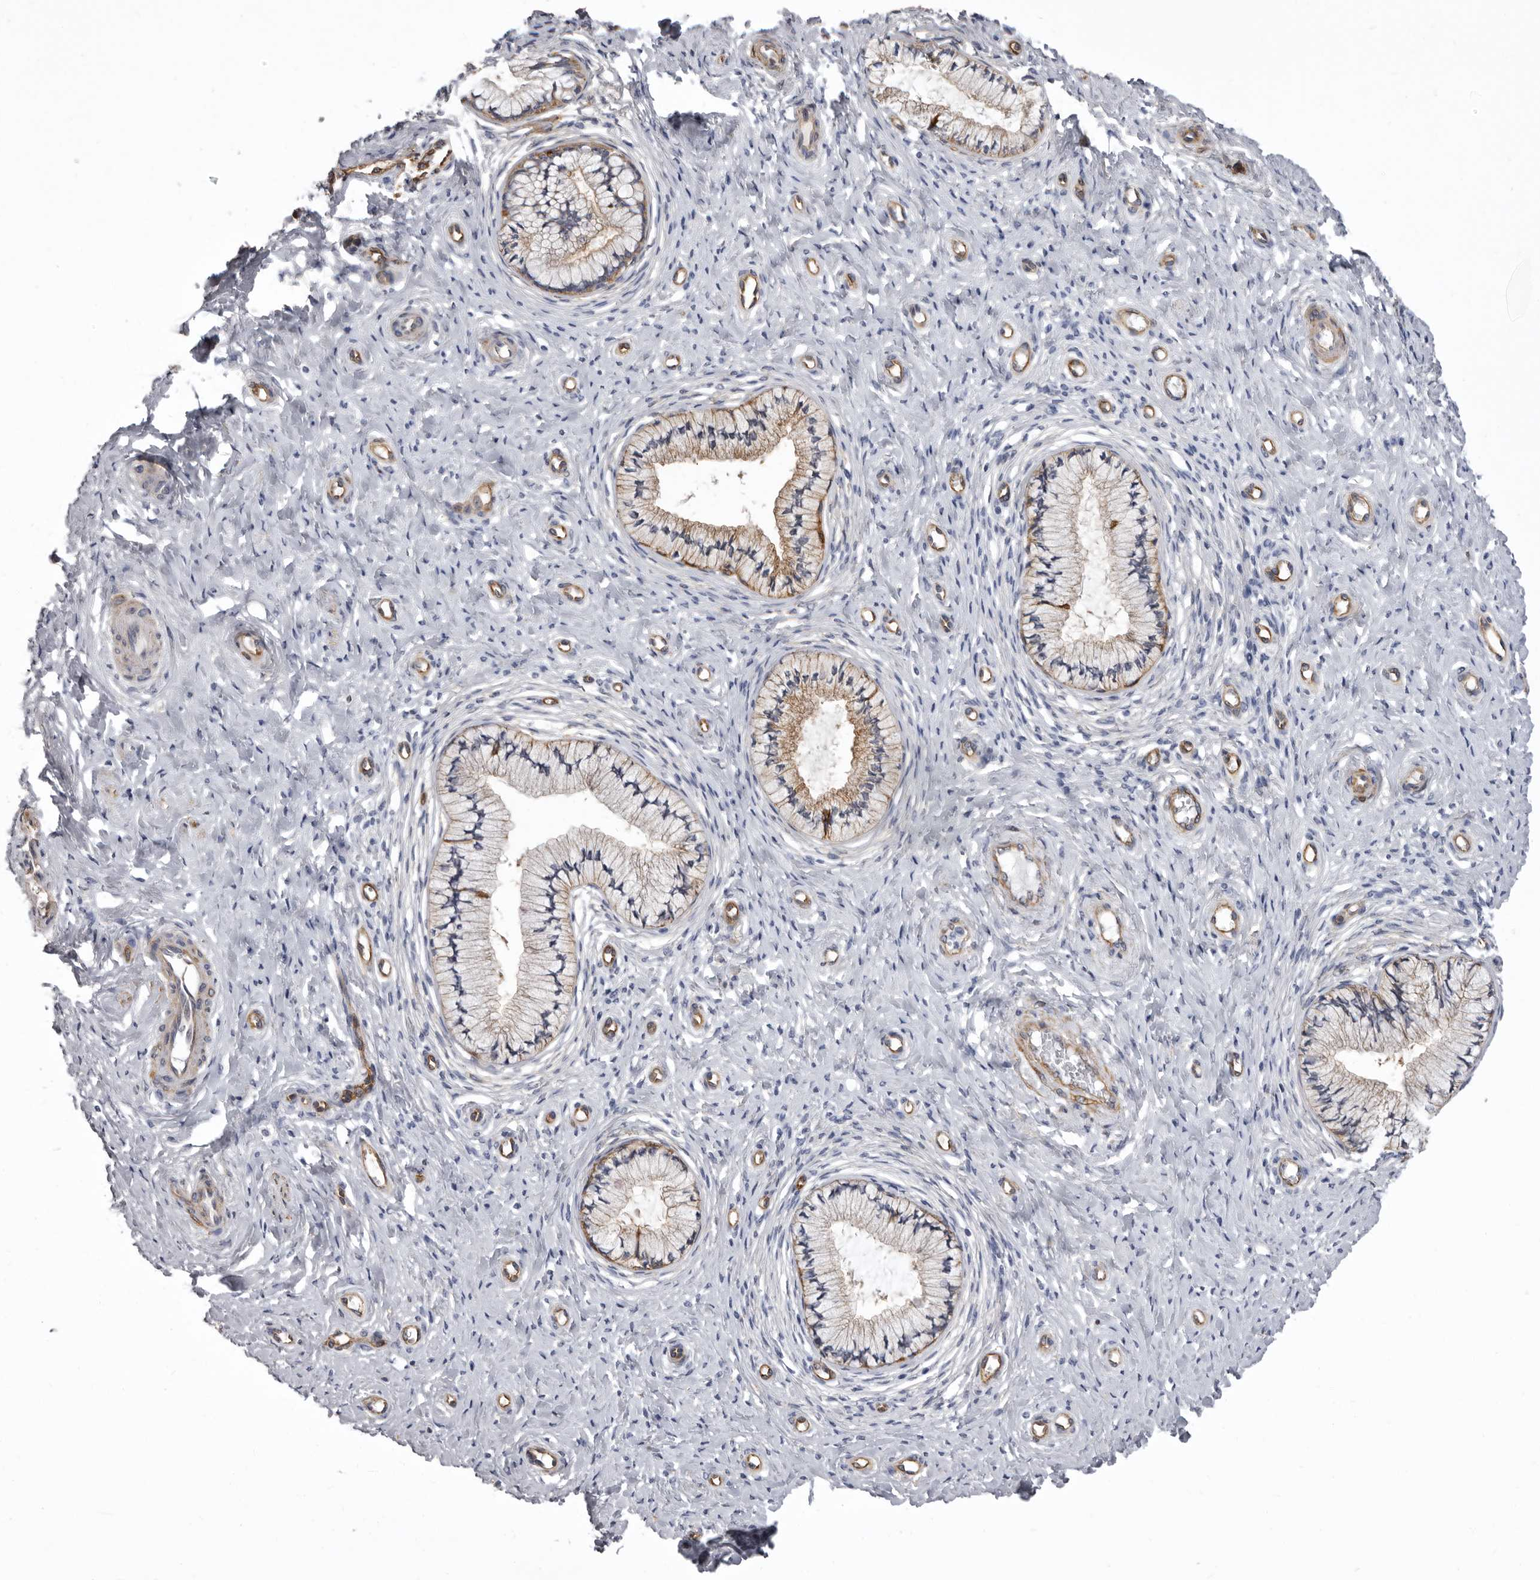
{"staining": {"intensity": "moderate", "quantity": "<25%", "location": "cytoplasmic/membranous"}, "tissue": "cervix", "cell_type": "Glandular cells", "image_type": "normal", "snomed": [{"axis": "morphology", "description": "Normal tissue, NOS"}, {"axis": "topography", "description": "Cervix"}], "caption": "A brown stain shows moderate cytoplasmic/membranous positivity of a protein in glandular cells of unremarkable human cervix. The staining was performed using DAB (3,3'-diaminobenzidine) to visualize the protein expression in brown, while the nuclei were stained in blue with hematoxylin (Magnification: 20x).", "gene": "ENAH", "patient": {"sex": "female", "age": 36}}